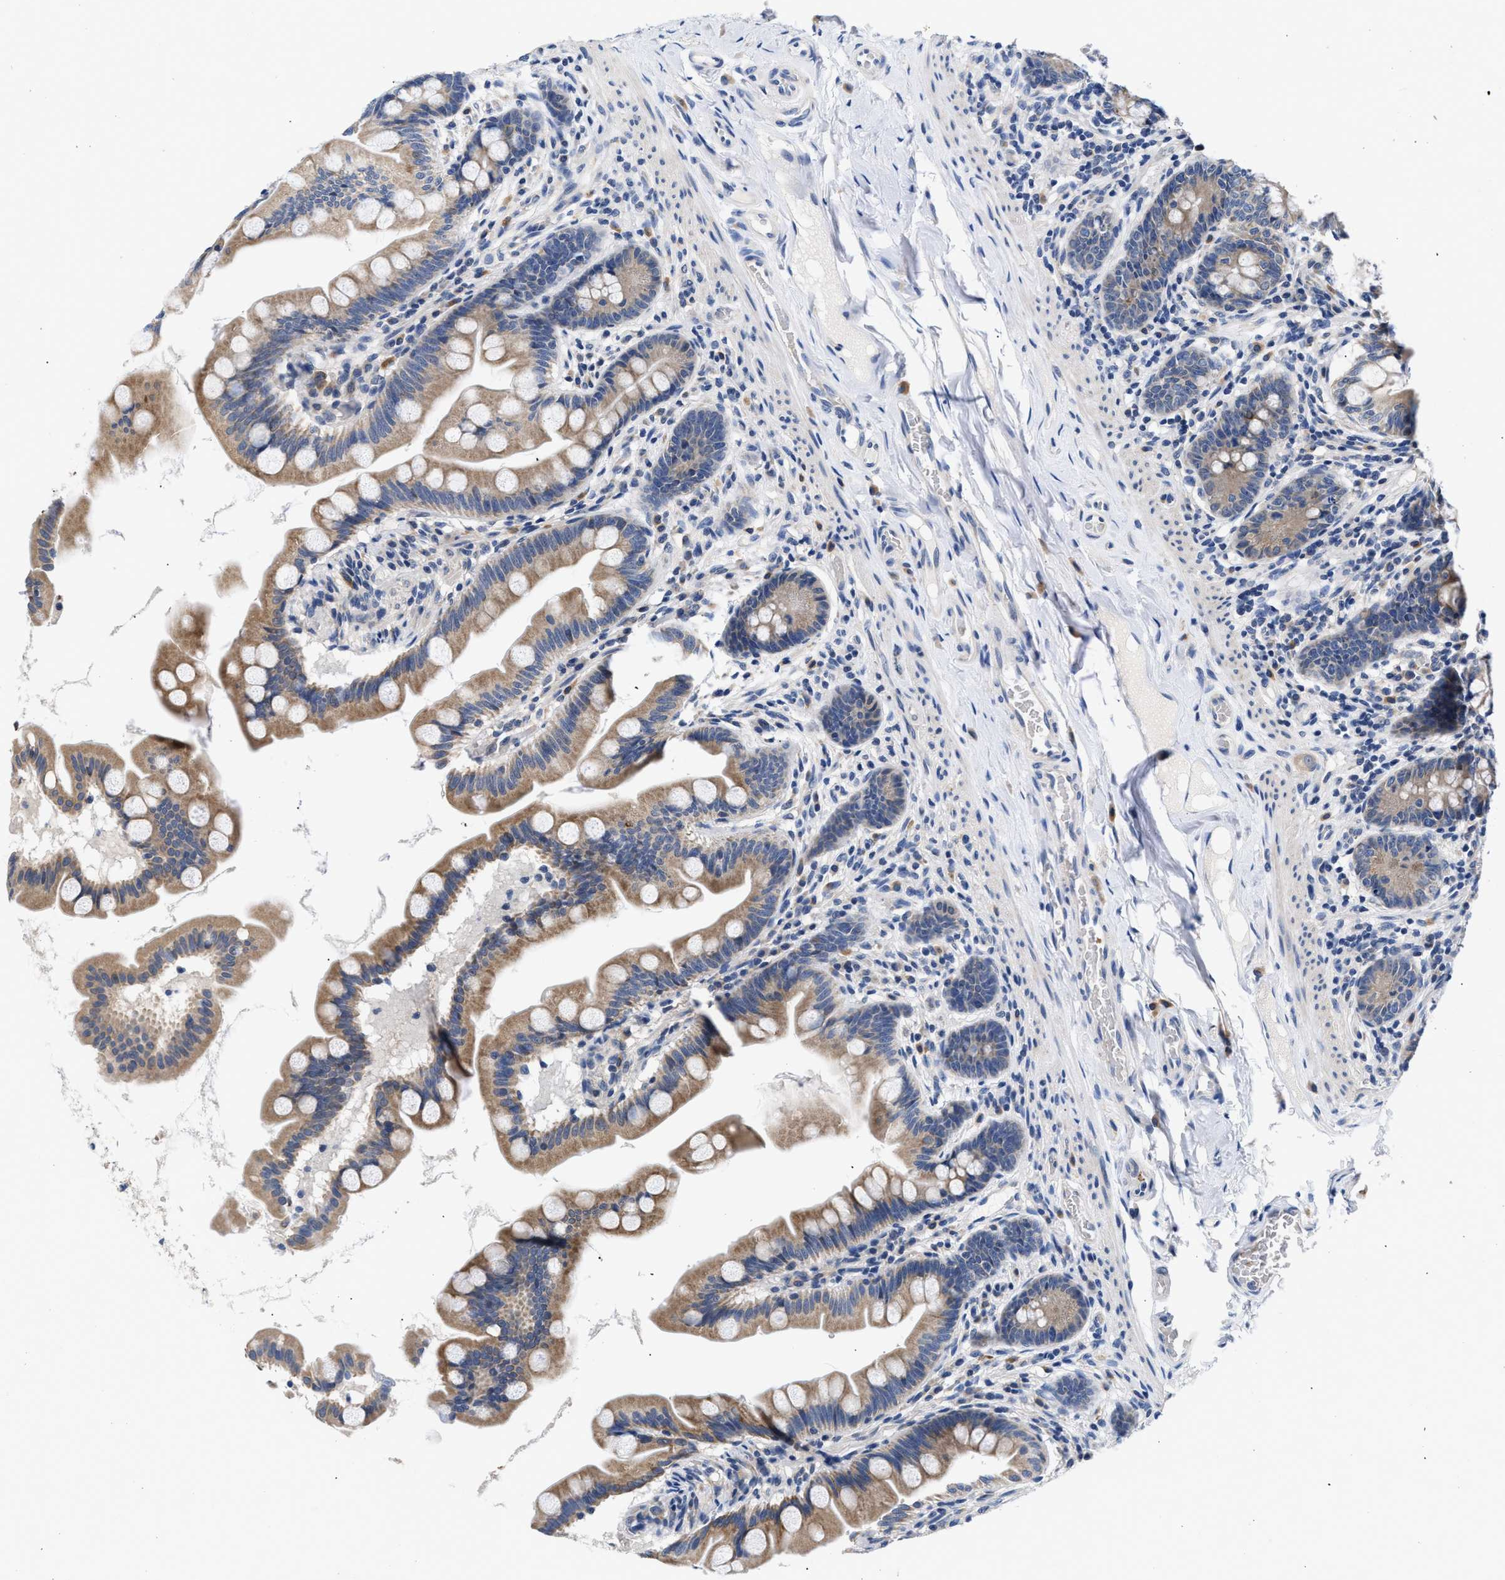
{"staining": {"intensity": "moderate", "quantity": ">75%", "location": "cytoplasmic/membranous"}, "tissue": "small intestine", "cell_type": "Glandular cells", "image_type": "normal", "snomed": [{"axis": "morphology", "description": "Normal tissue, NOS"}, {"axis": "topography", "description": "Small intestine"}], "caption": "Small intestine was stained to show a protein in brown. There is medium levels of moderate cytoplasmic/membranous staining in approximately >75% of glandular cells.", "gene": "RINT1", "patient": {"sex": "female", "age": 56}}